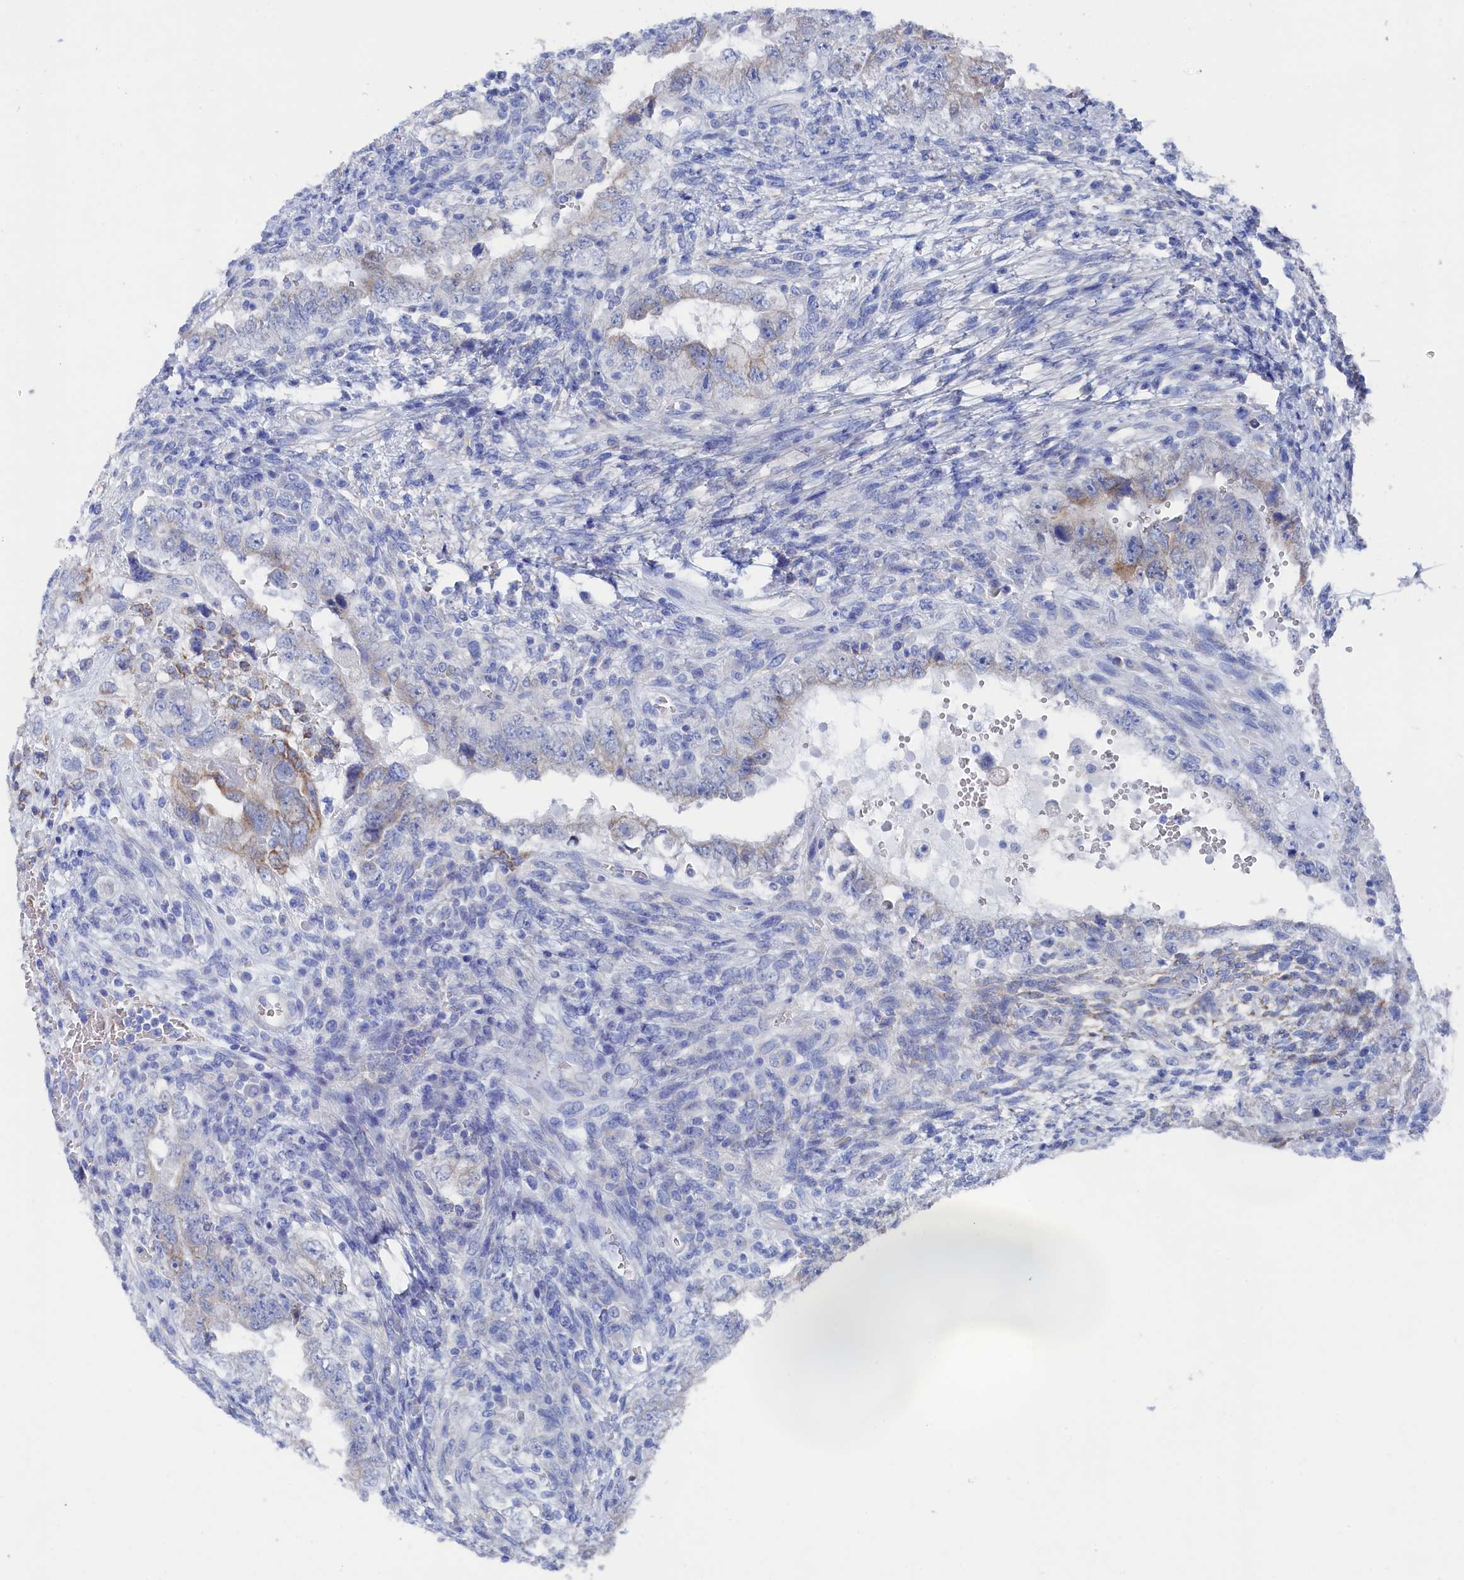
{"staining": {"intensity": "negative", "quantity": "none", "location": "none"}, "tissue": "testis cancer", "cell_type": "Tumor cells", "image_type": "cancer", "snomed": [{"axis": "morphology", "description": "Carcinoma, Embryonal, NOS"}, {"axis": "topography", "description": "Testis"}], "caption": "An image of human testis cancer (embryonal carcinoma) is negative for staining in tumor cells.", "gene": "TMOD2", "patient": {"sex": "male", "age": 26}}